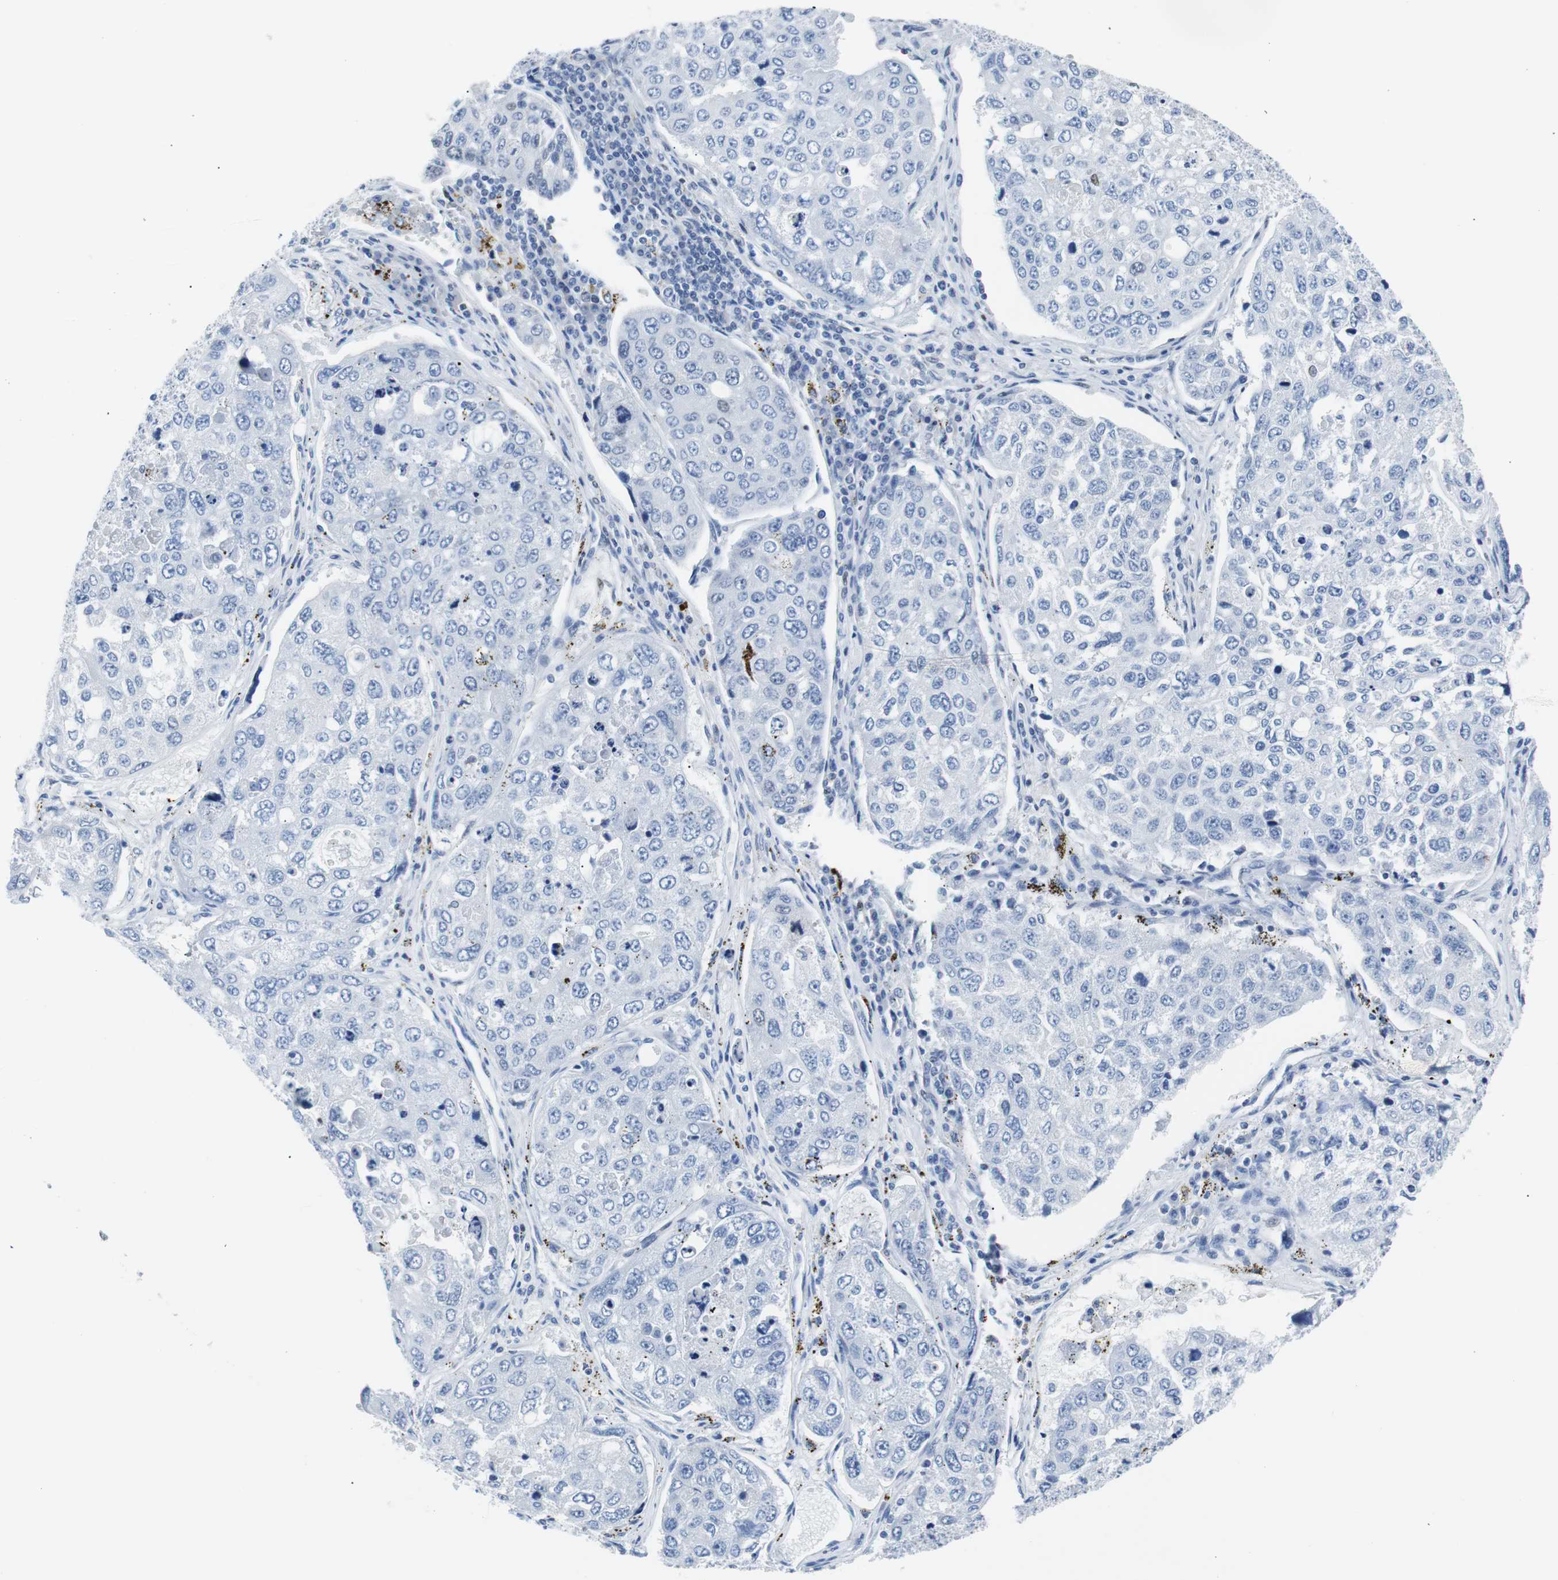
{"staining": {"intensity": "moderate", "quantity": "<25%", "location": "nuclear"}, "tissue": "urothelial cancer", "cell_type": "Tumor cells", "image_type": "cancer", "snomed": [{"axis": "morphology", "description": "Urothelial carcinoma, High grade"}, {"axis": "topography", "description": "Lymph node"}, {"axis": "topography", "description": "Urinary bladder"}], "caption": "A low amount of moderate nuclear positivity is seen in about <25% of tumor cells in urothelial carcinoma (high-grade) tissue. The staining was performed using DAB (3,3'-diaminobenzidine) to visualize the protein expression in brown, while the nuclei were stained in blue with hematoxylin (Magnification: 20x).", "gene": "JUN", "patient": {"sex": "male", "age": 51}}